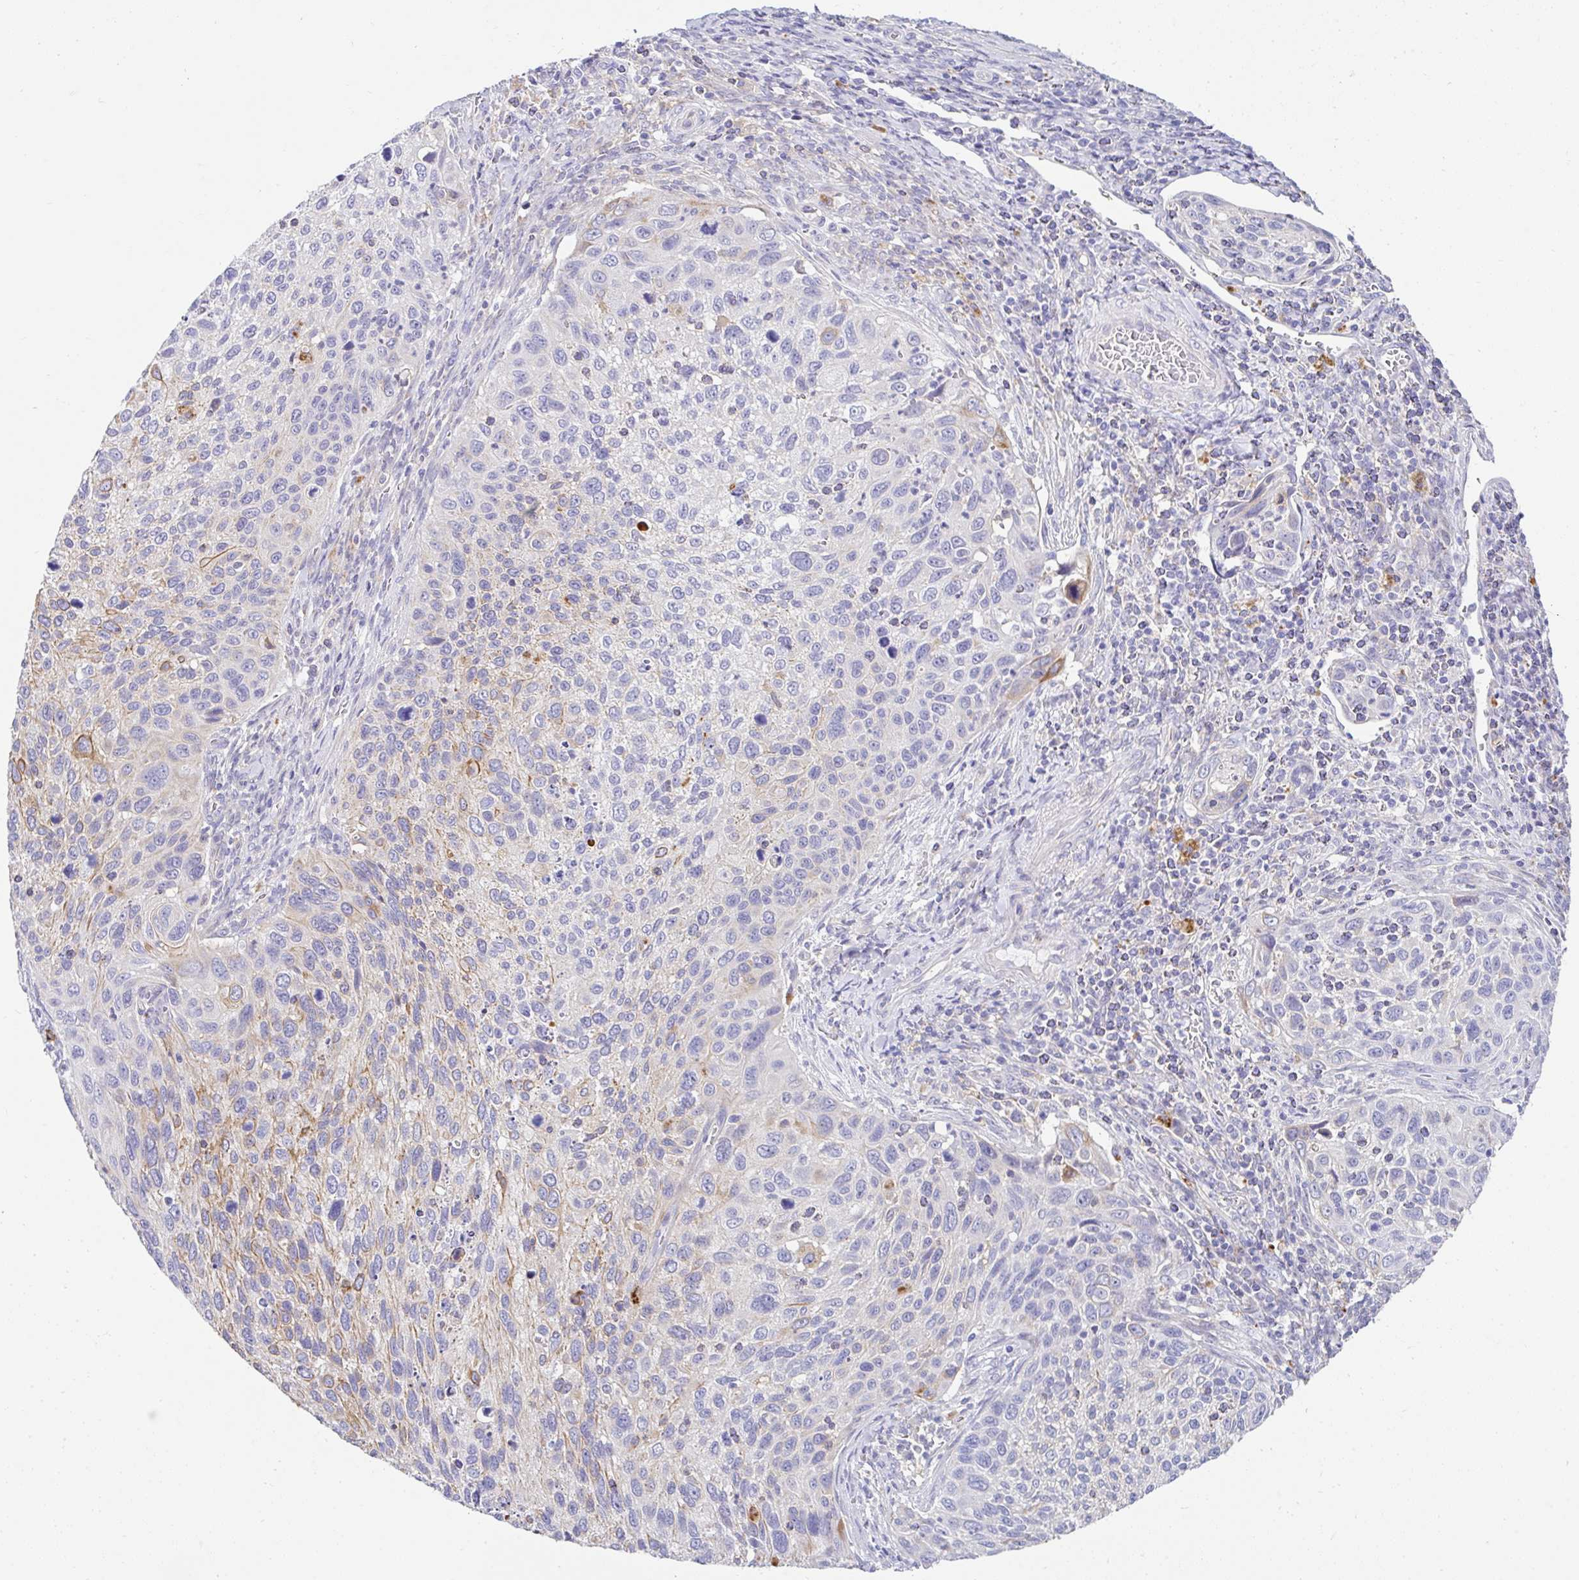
{"staining": {"intensity": "moderate", "quantity": "<25%", "location": "cytoplasmic/membranous"}, "tissue": "cervical cancer", "cell_type": "Tumor cells", "image_type": "cancer", "snomed": [{"axis": "morphology", "description": "Squamous cell carcinoma, NOS"}, {"axis": "topography", "description": "Cervix"}], "caption": "Human squamous cell carcinoma (cervical) stained with a protein marker displays moderate staining in tumor cells.", "gene": "ZNF33A", "patient": {"sex": "female", "age": 70}}